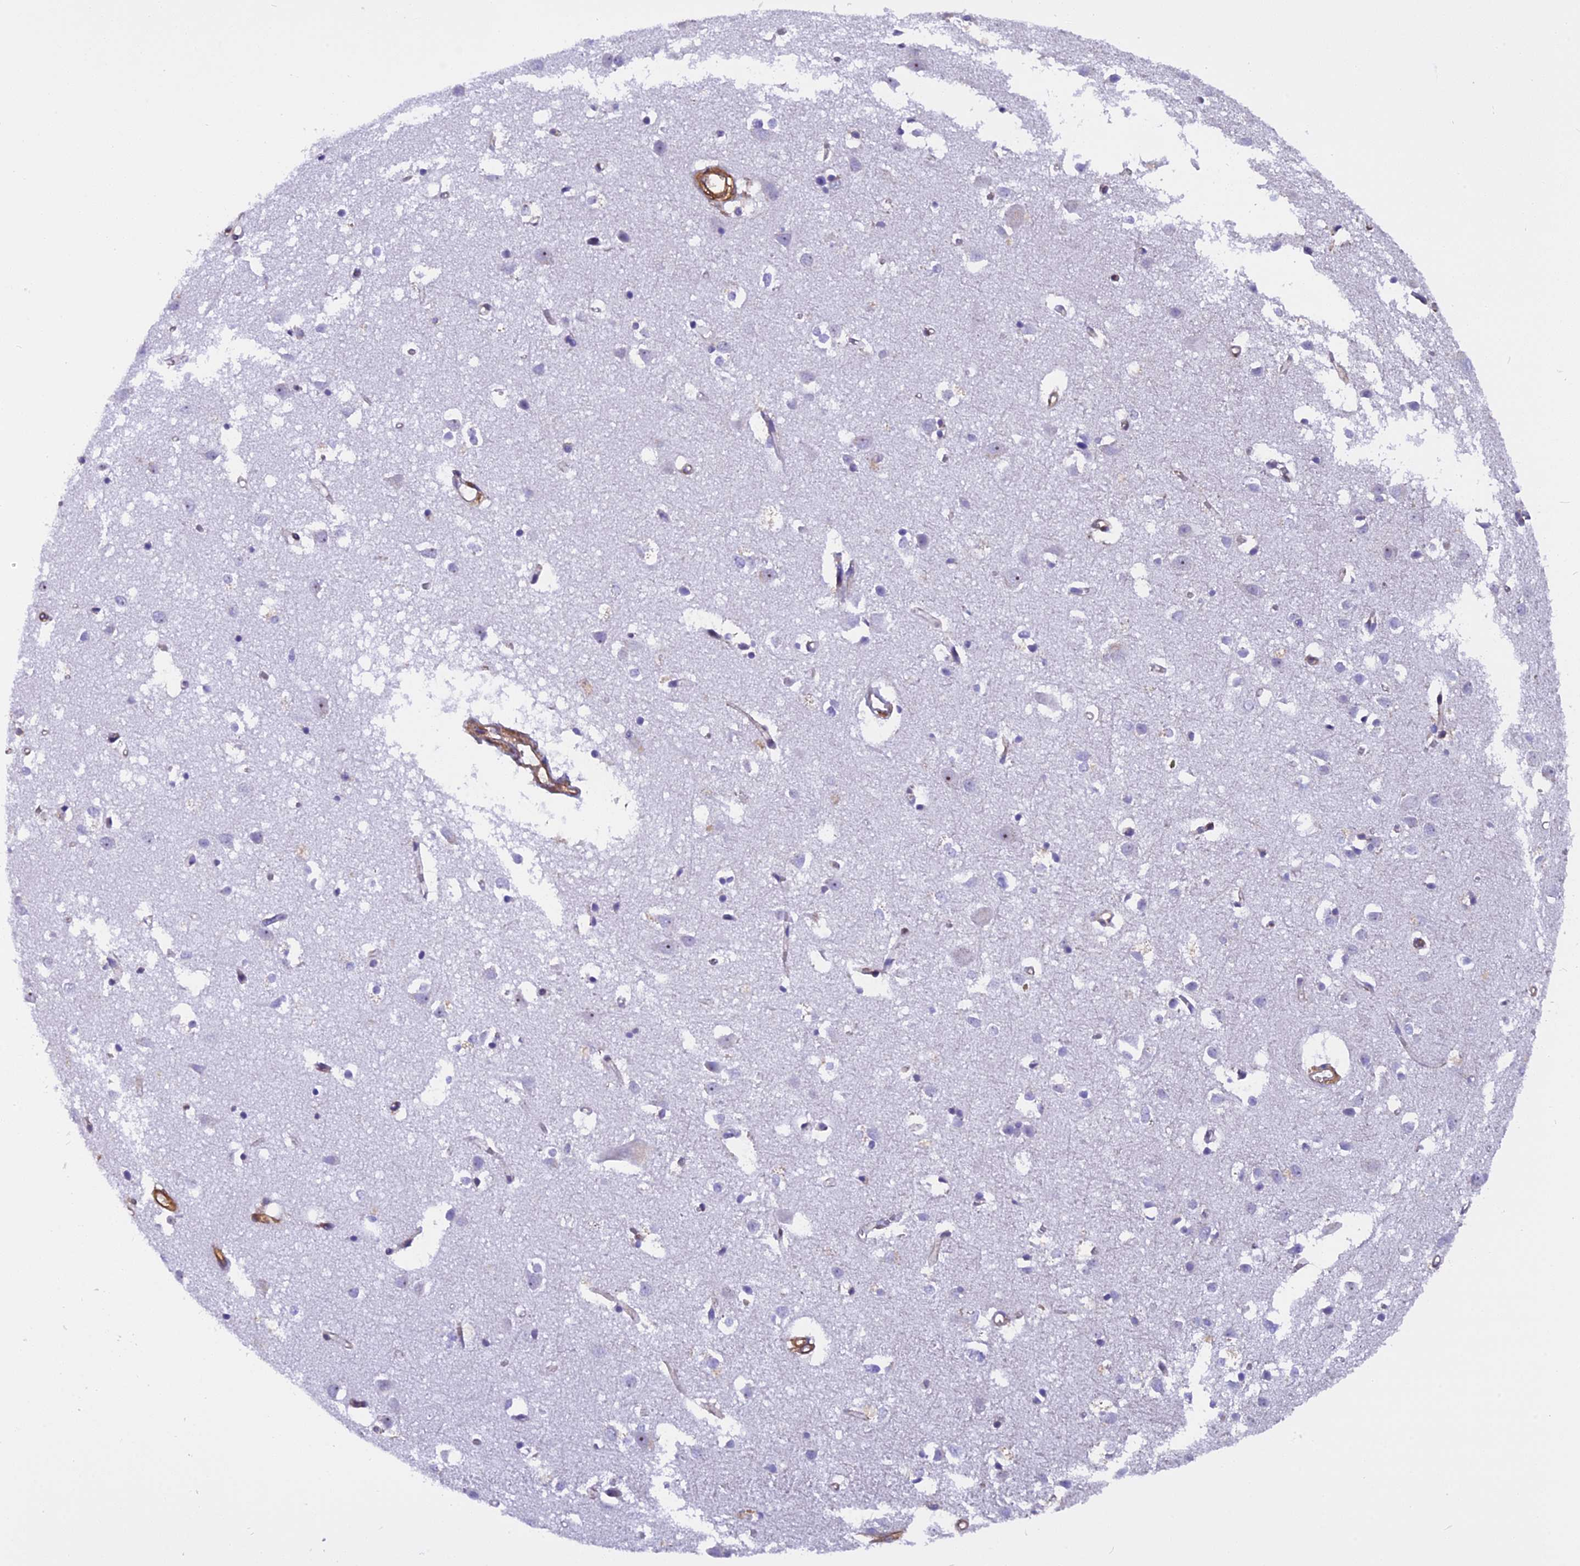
{"staining": {"intensity": "moderate", "quantity": ">75%", "location": "cytoplasmic/membranous"}, "tissue": "cerebral cortex", "cell_type": "Endothelial cells", "image_type": "normal", "snomed": [{"axis": "morphology", "description": "Normal tissue, NOS"}, {"axis": "topography", "description": "Cerebral cortex"}], "caption": "Cerebral cortex stained with immunohistochemistry displays moderate cytoplasmic/membranous staining in about >75% of endothelial cells.", "gene": "EHBP1L1", "patient": {"sex": "female", "age": 64}}